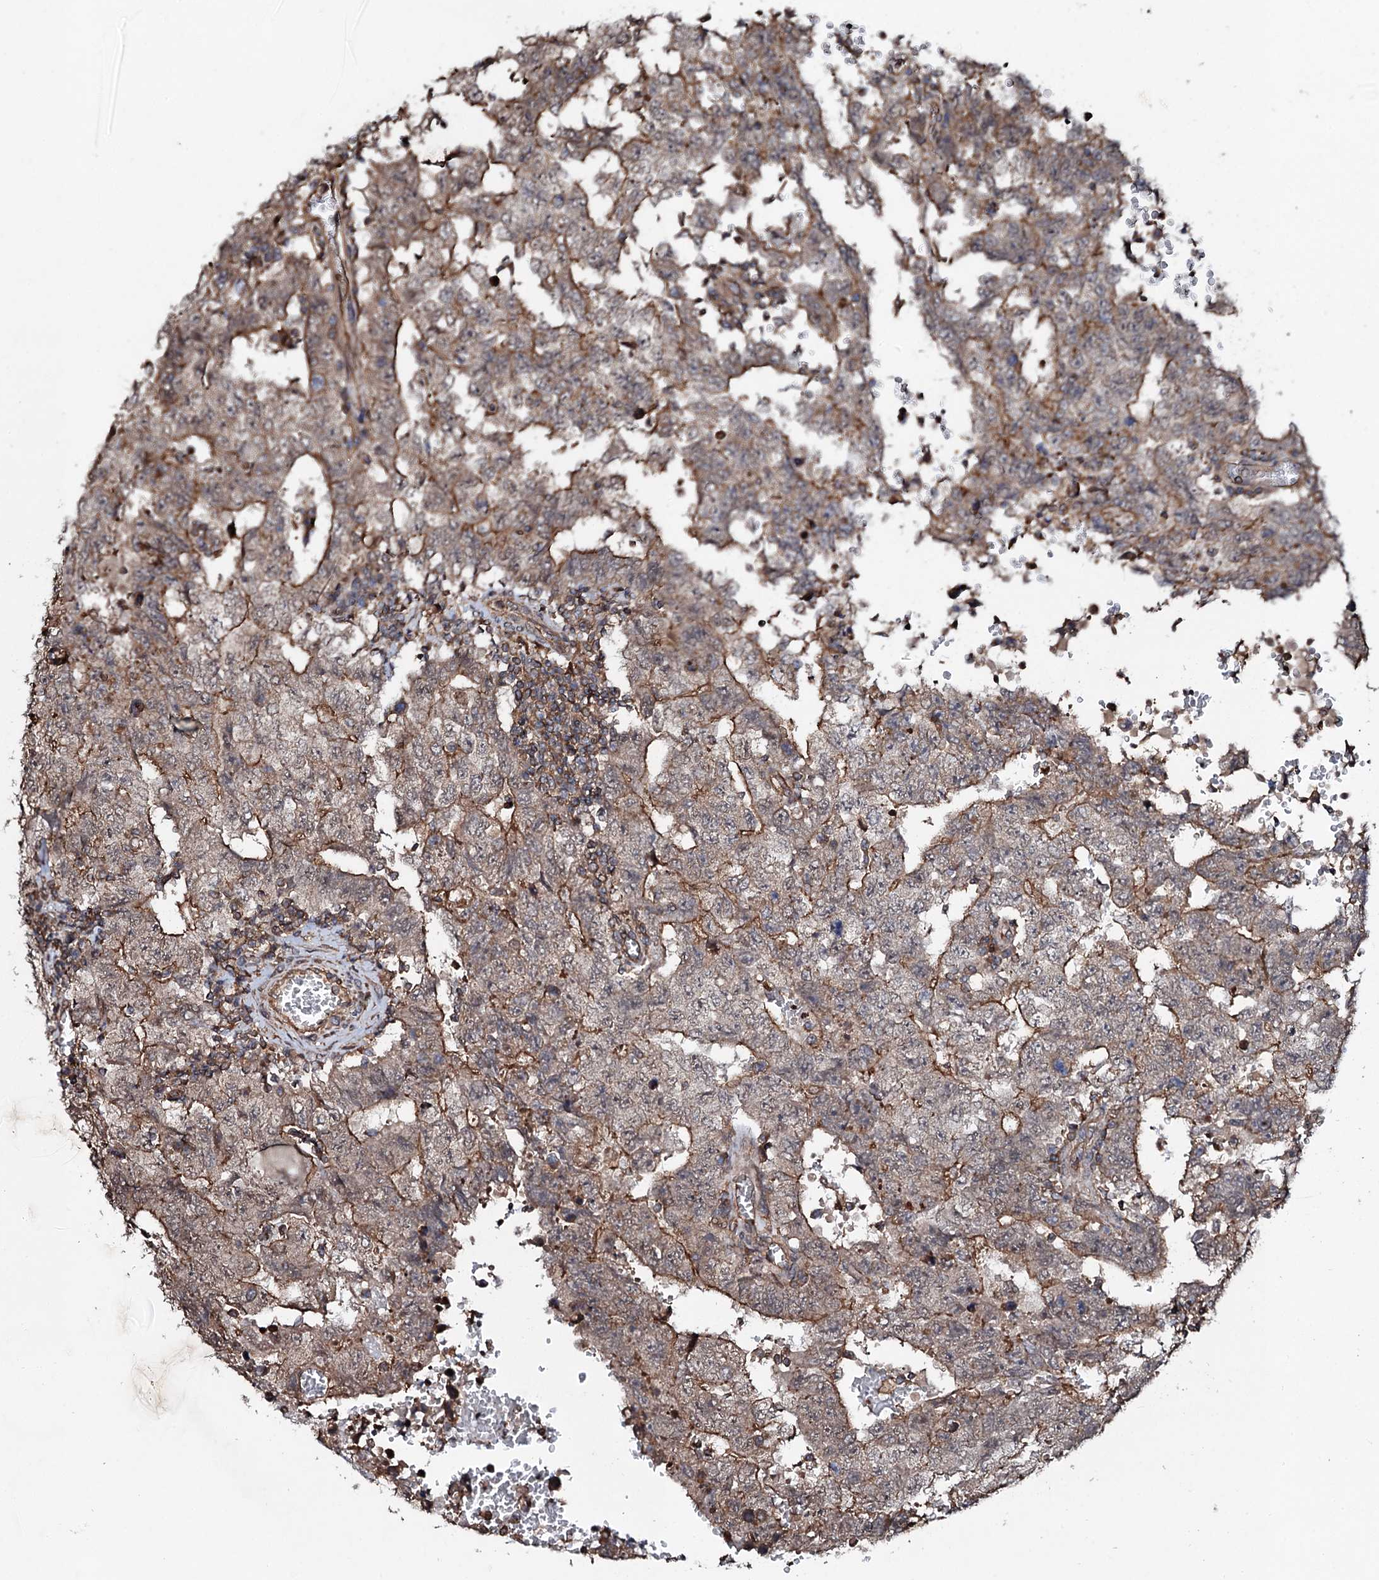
{"staining": {"intensity": "moderate", "quantity": "25%-75%", "location": "cytoplasmic/membranous"}, "tissue": "testis cancer", "cell_type": "Tumor cells", "image_type": "cancer", "snomed": [{"axis": "morphology", "description": "Carcinoma, Embryonal, NOS"}, {"axis": "topography", "description": "Testis"}], "caption": "Brown immunohistochemical staining in testis cancer (embryonal carcinoma) shows moderate cytoplasmic/membranous expression in about 25%-75% of tumor cells.", "gene": "COG6", "patient": {"sex": "male", "age": 26}}